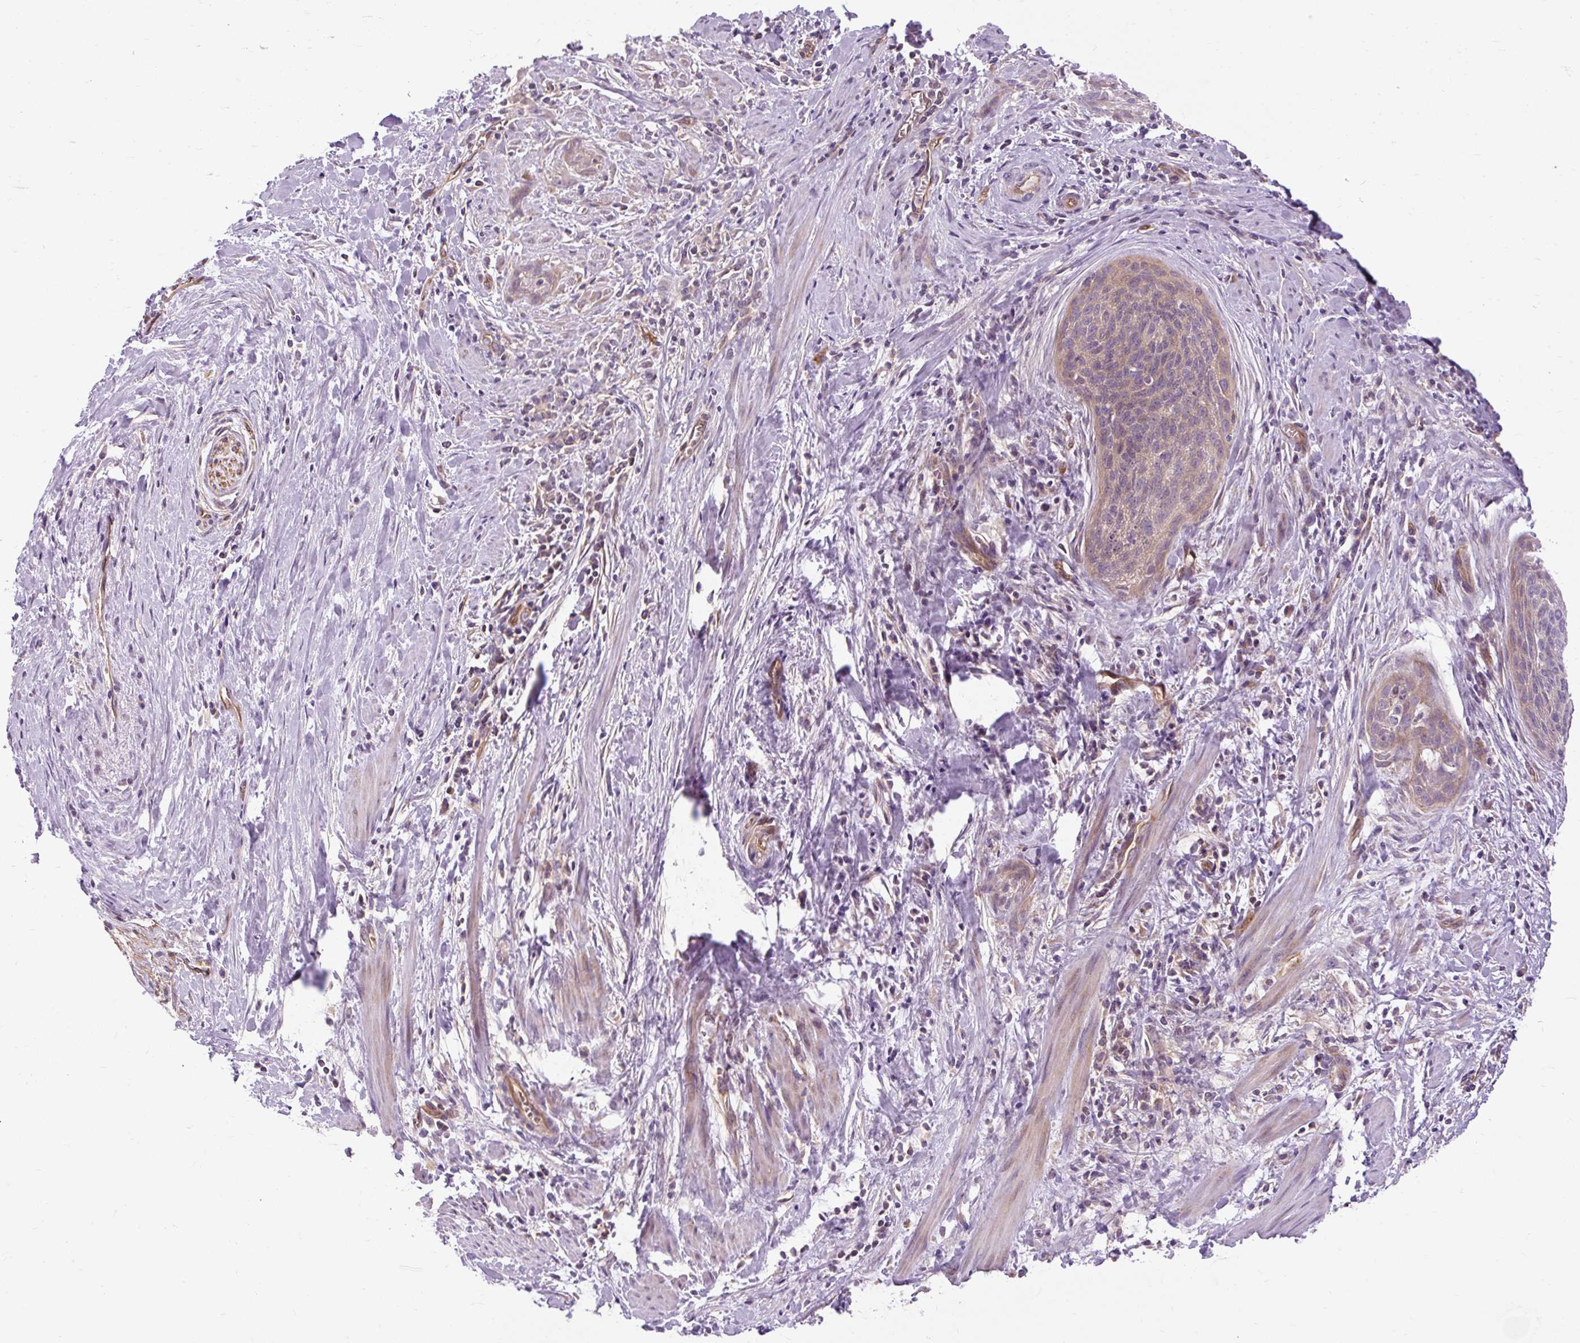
{"staining": {"intensity": "weak", "quantity": "25%-75%", "location": "cytoplasmic/membranous"}, "tissue": "cervical cancer", "cell_type": "Tumor cells", "image_type": "cancer", "snomed": [{"axis": "morphology", "description": "Squamous cell carcinoma, NOS"}, {"axis": "topography", "description": "Cervix"}], "caption": "Immunohistochemistry (IHC) image of neoplastic tissue: cervical cancer (squamous cell carcinoma) stained using immunohistochemistry (IHC) reveals low levels of weak protein expression localized specifically in the cytoplasmic/membranous of tumor cells, appearing as a cytoplasmic/membranous brown color.", "gene": "CCDC93", "patient": {"sex": "female", "age": 55}}